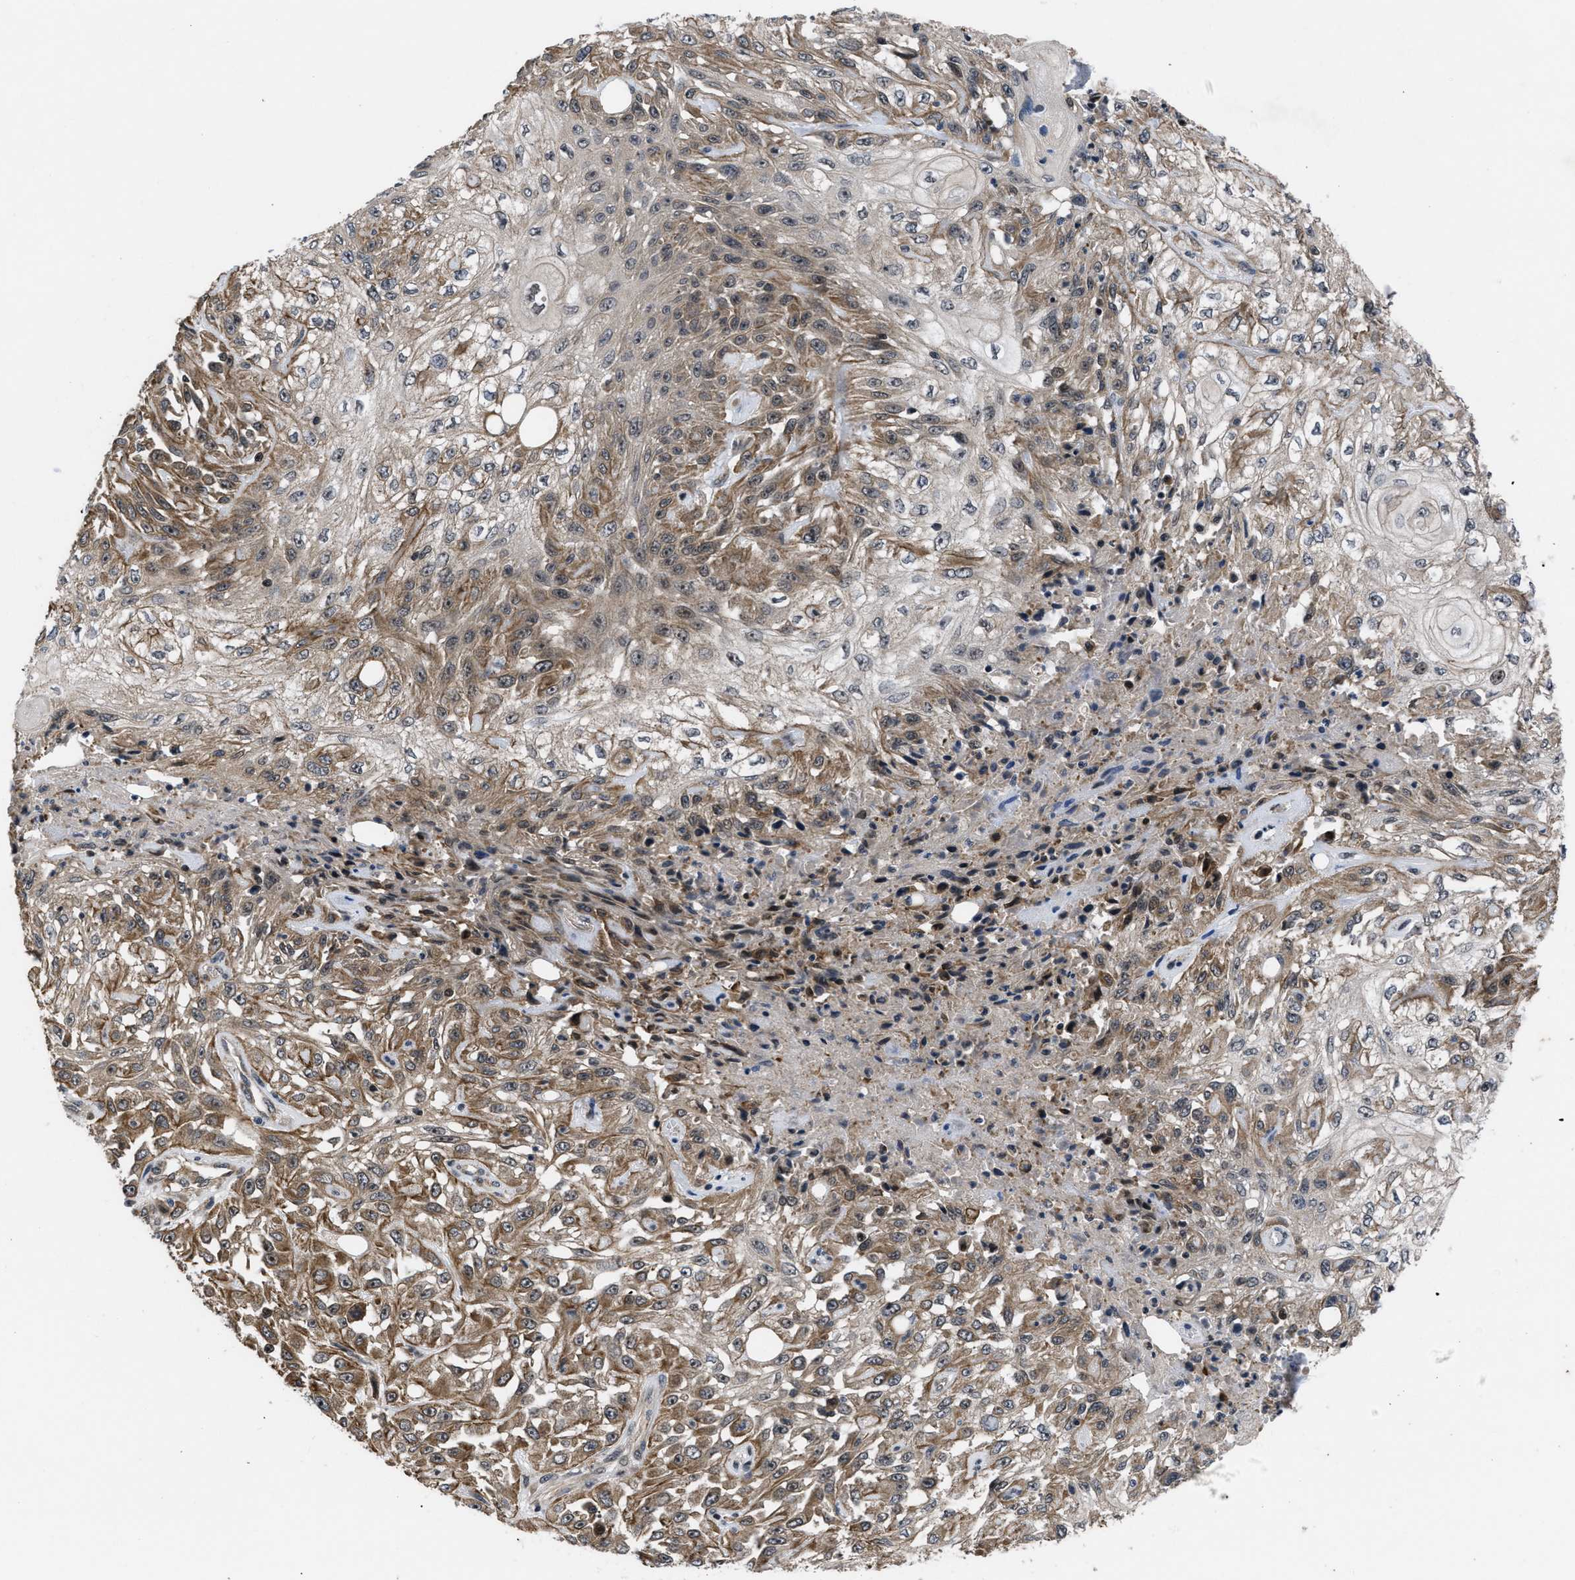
{"staining": {"intensity": "moderate", "quantity": ">75%", "location": "cytoplasmic/membranous"}, "tissue": "skin cancer", "cell_type": "Tumor cells", "image_type": "cancer", "snomed": [{"axis": "morphology", "description": "Squamous cell carcinoma, NOS"}, {"axis": "morphology", "description": "Squamous cell carcinoma, metastatic, NOS"}, {"axis": "topography", "description": "Skin"}, {"axis": "topography", "description": "Lymph node"}], "caption": "Immunohistochemistry photomicrograph of neoplastic tissue: skin cancer (metastatic squamous cell carcinoma) stained using immunohistochemistry exhibits medium levels of moderate protein expression localized specifically in the cytoplasmic/membranous of tumor cells, appearing as a cytoplasmic/membranous brown color.", "gene": "DNAJC14", "patient": {"sex": "male", "age": 75}}